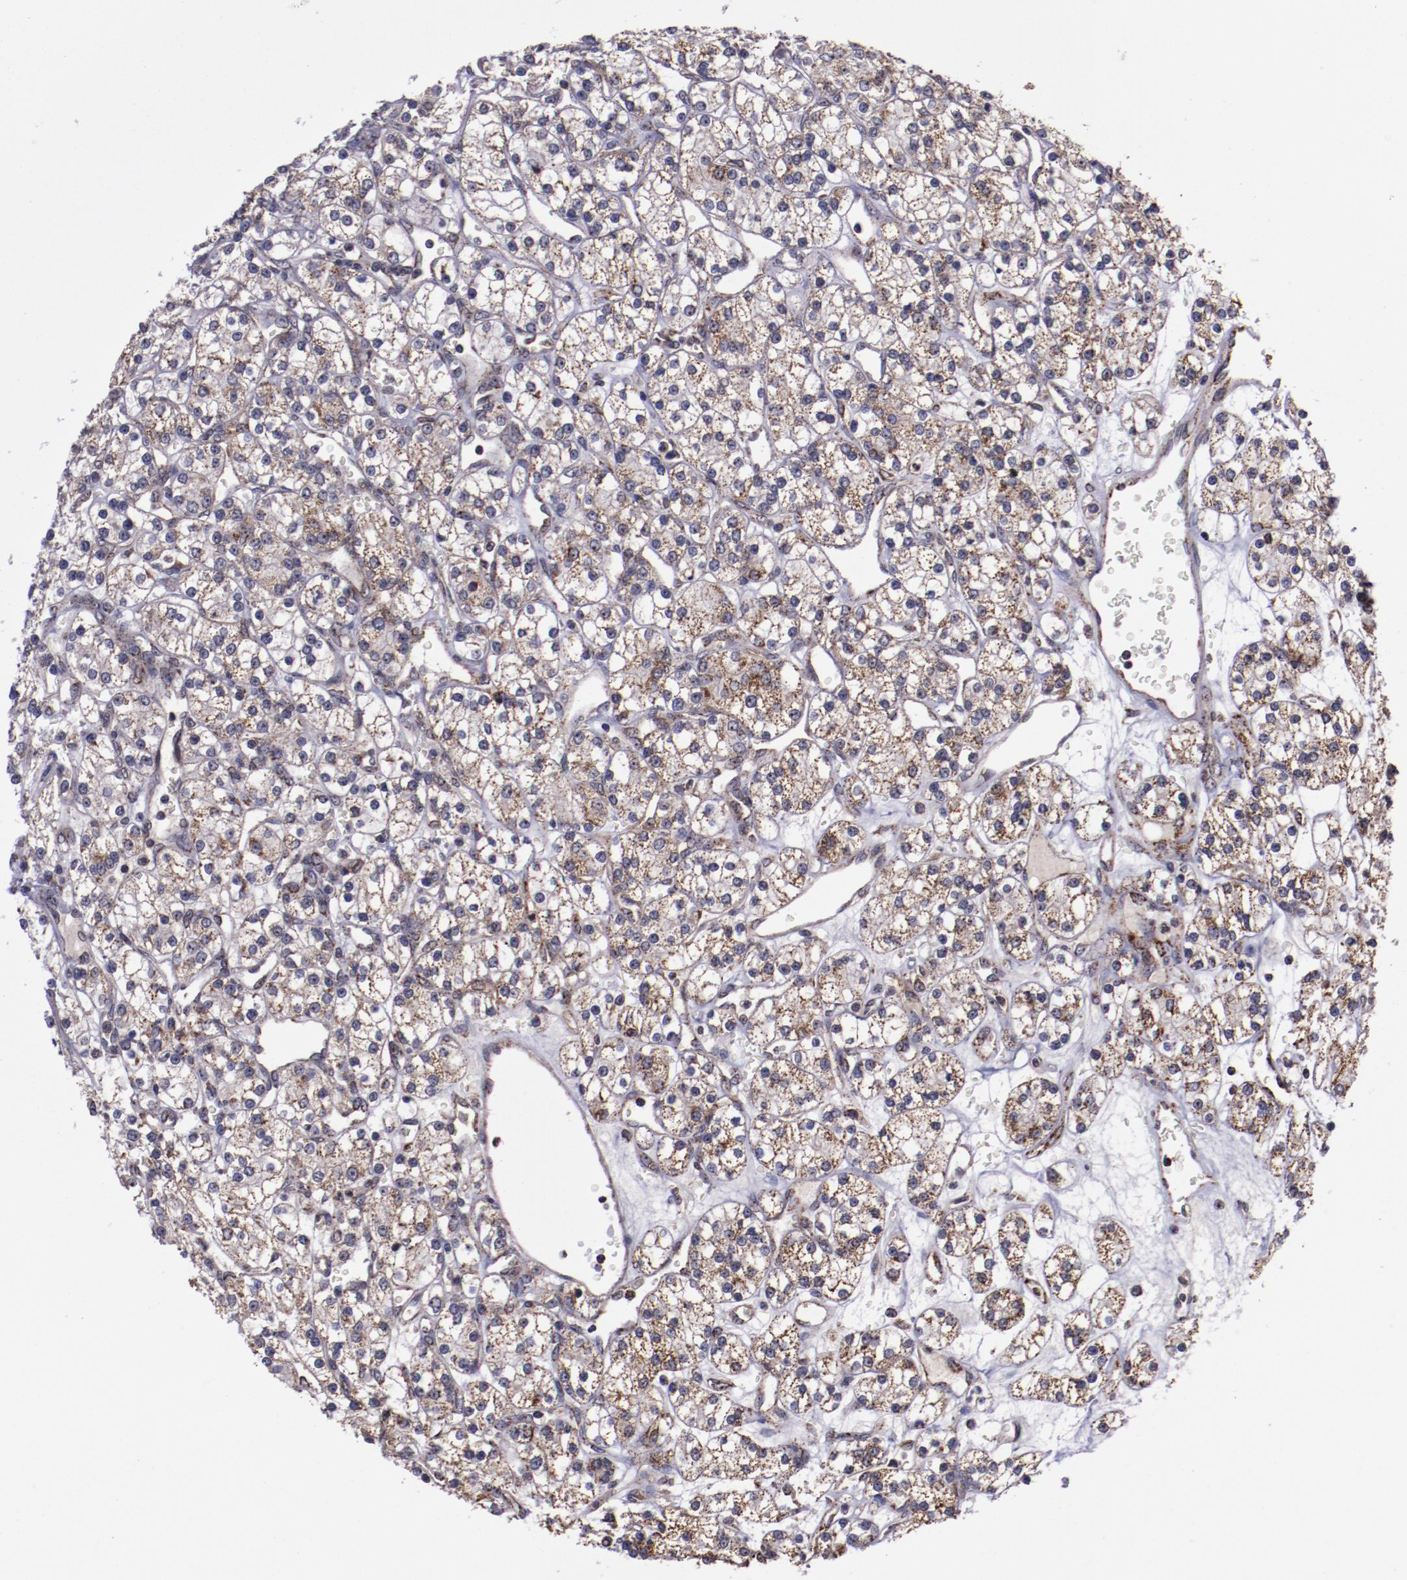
{"staining": {"intensity": "weak", "quantity": ">75%", "location": "cytoplasmic/membranous"}, "tissue": "renal cancer", "cell_type": "Tumor cells", "image_type": "cancer", "snomed": [{"axis": "morphology", "description": "Adenocarcinoma, NOS"}, {"axis": "topography", "description": "Kidney"}], "caption": "Immunohistochemical staining of human adenocarcinoma (renal) exhibits weak cytoplasmic/membranous protein staining in approximately >75% of tumor cells.", "gene": "LONP1", "patient": {"sex": "female", "age": 62}}